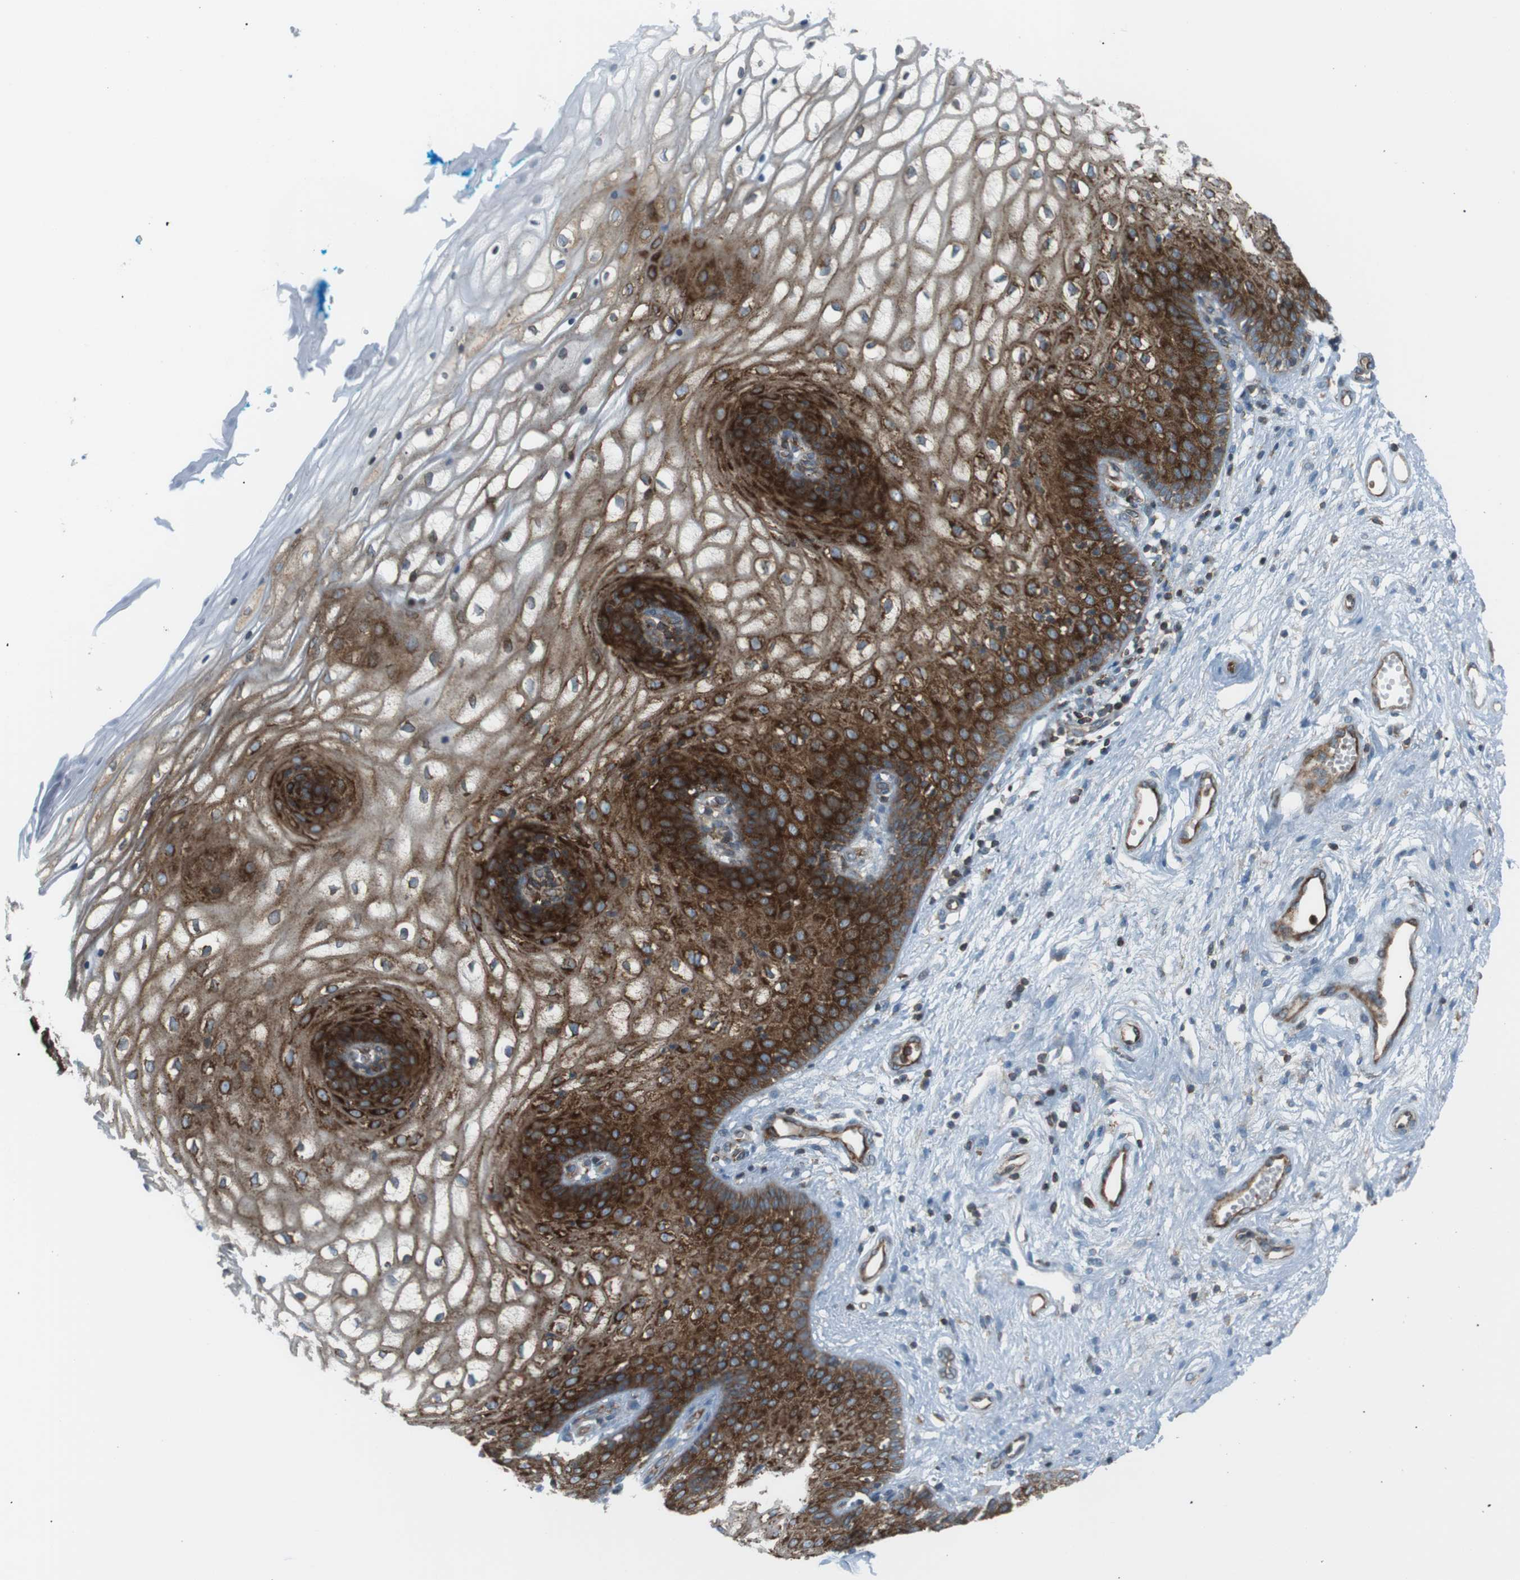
{"staining": {"intensity": "strong", "quantity": ">75%", "location": "cytoplasmic/membranous"}, "tissue": "vagina", "cell_type": "Squamous epithelial cells", "image_type": "normal", "snomed": [{"axis": "morphology", "description": "Normal tissue, NOS"}, {"axis": "topography", "description": "Vagina"}], "caption": "The photomicrograph exhibits staining of normal vagina, revealing strong cytoplasmic/membranous protein positivity (brown color) within squamous epithelial cells.", "gene": "FLII", "patient": {"sex": "female", "age": 34}}